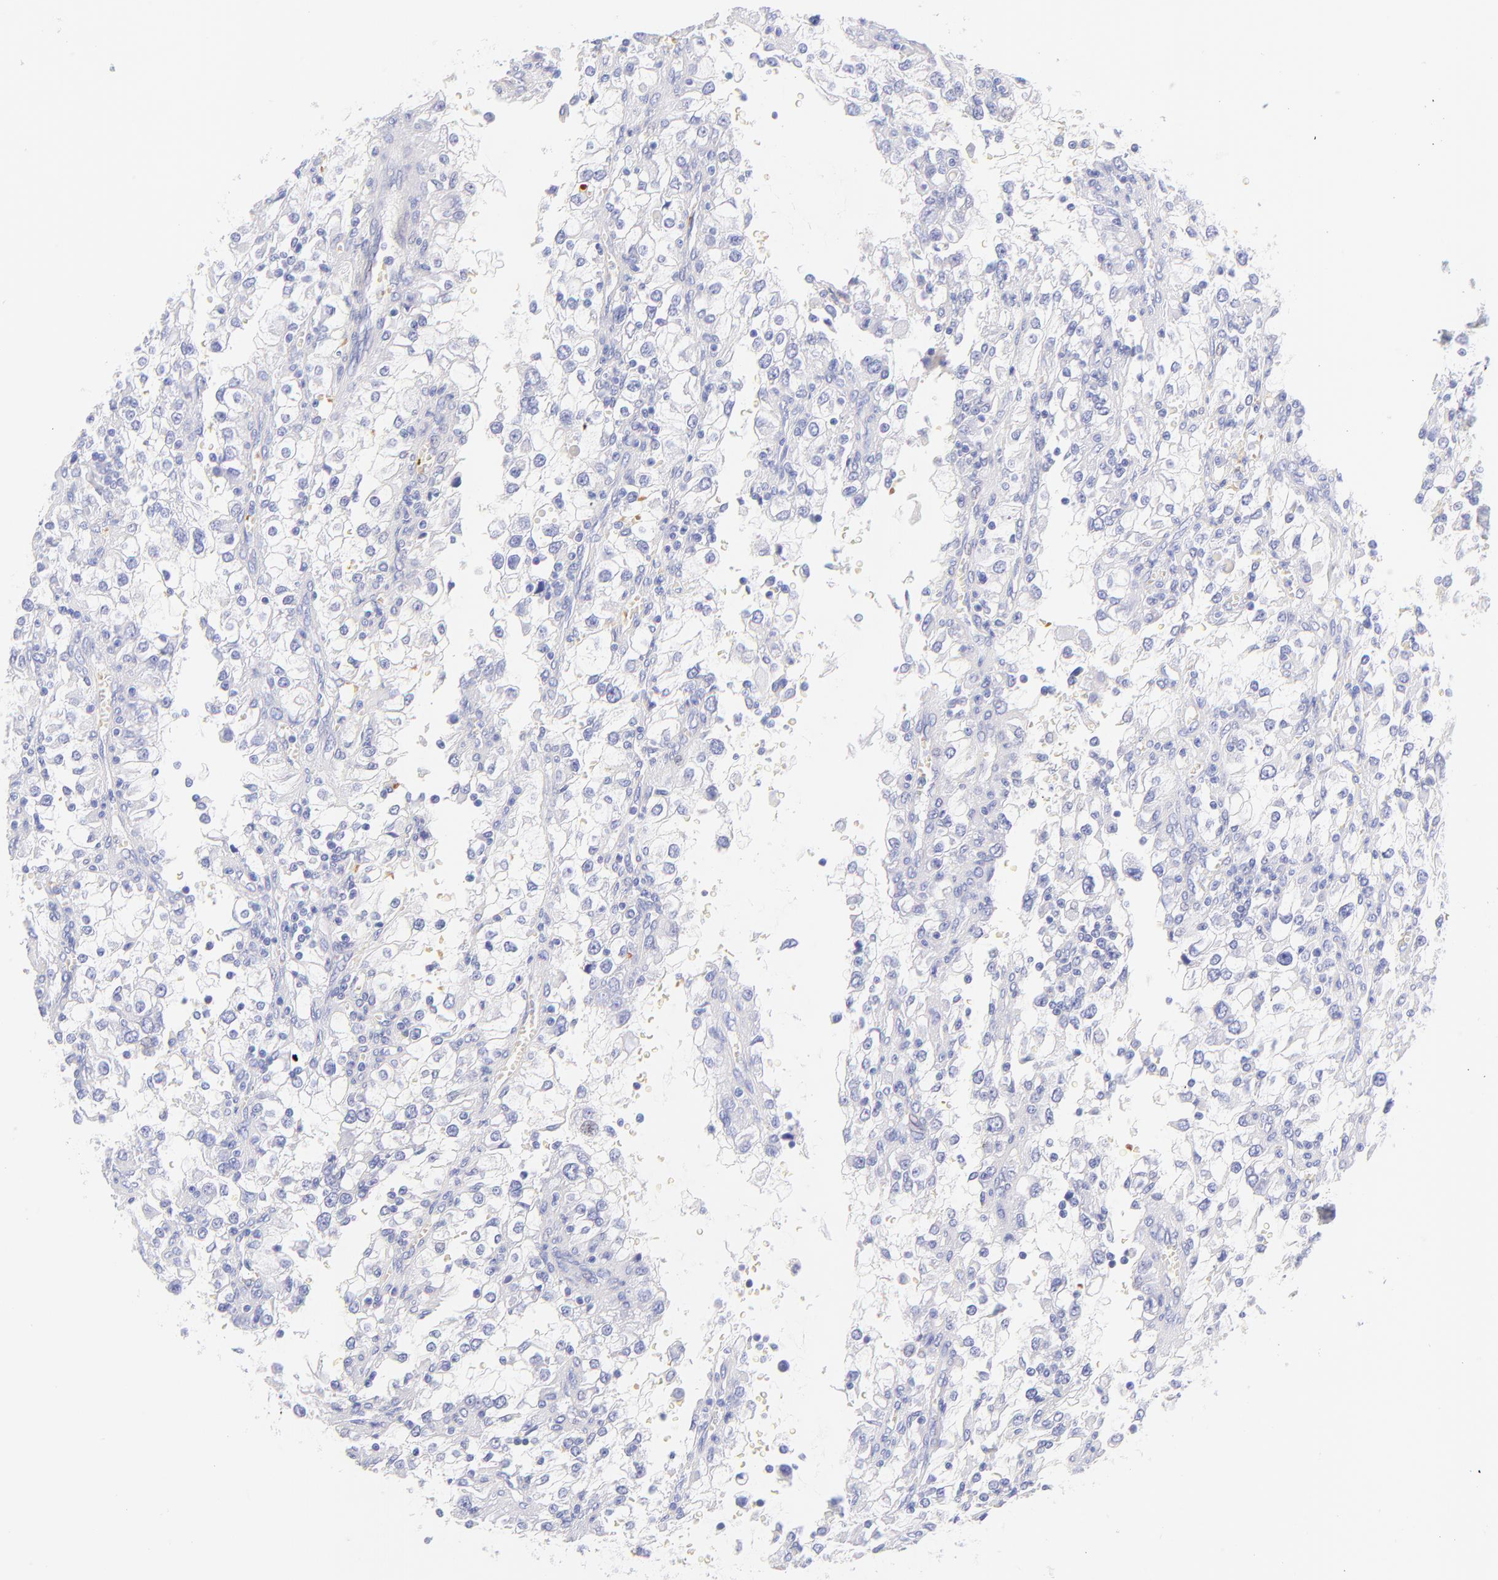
{"staining": {"intensity": "negative", "quantity": "none", "location": "none"}, "tissue": "renal cancer", "cell_type": "Tumor cells", "image_type": "cancer", "snomed": [{"axis": "morphology", "description": "Adenocarcinoma, NOS"}, {"axis": "topography", "description": "Kidney"}], "caption": "Immunohistochemical staining of human renal cancer shows no significant positivity in tumor cells.", "gene": "FRMPD3", "patient": {"sex": "female", "age": 52}}